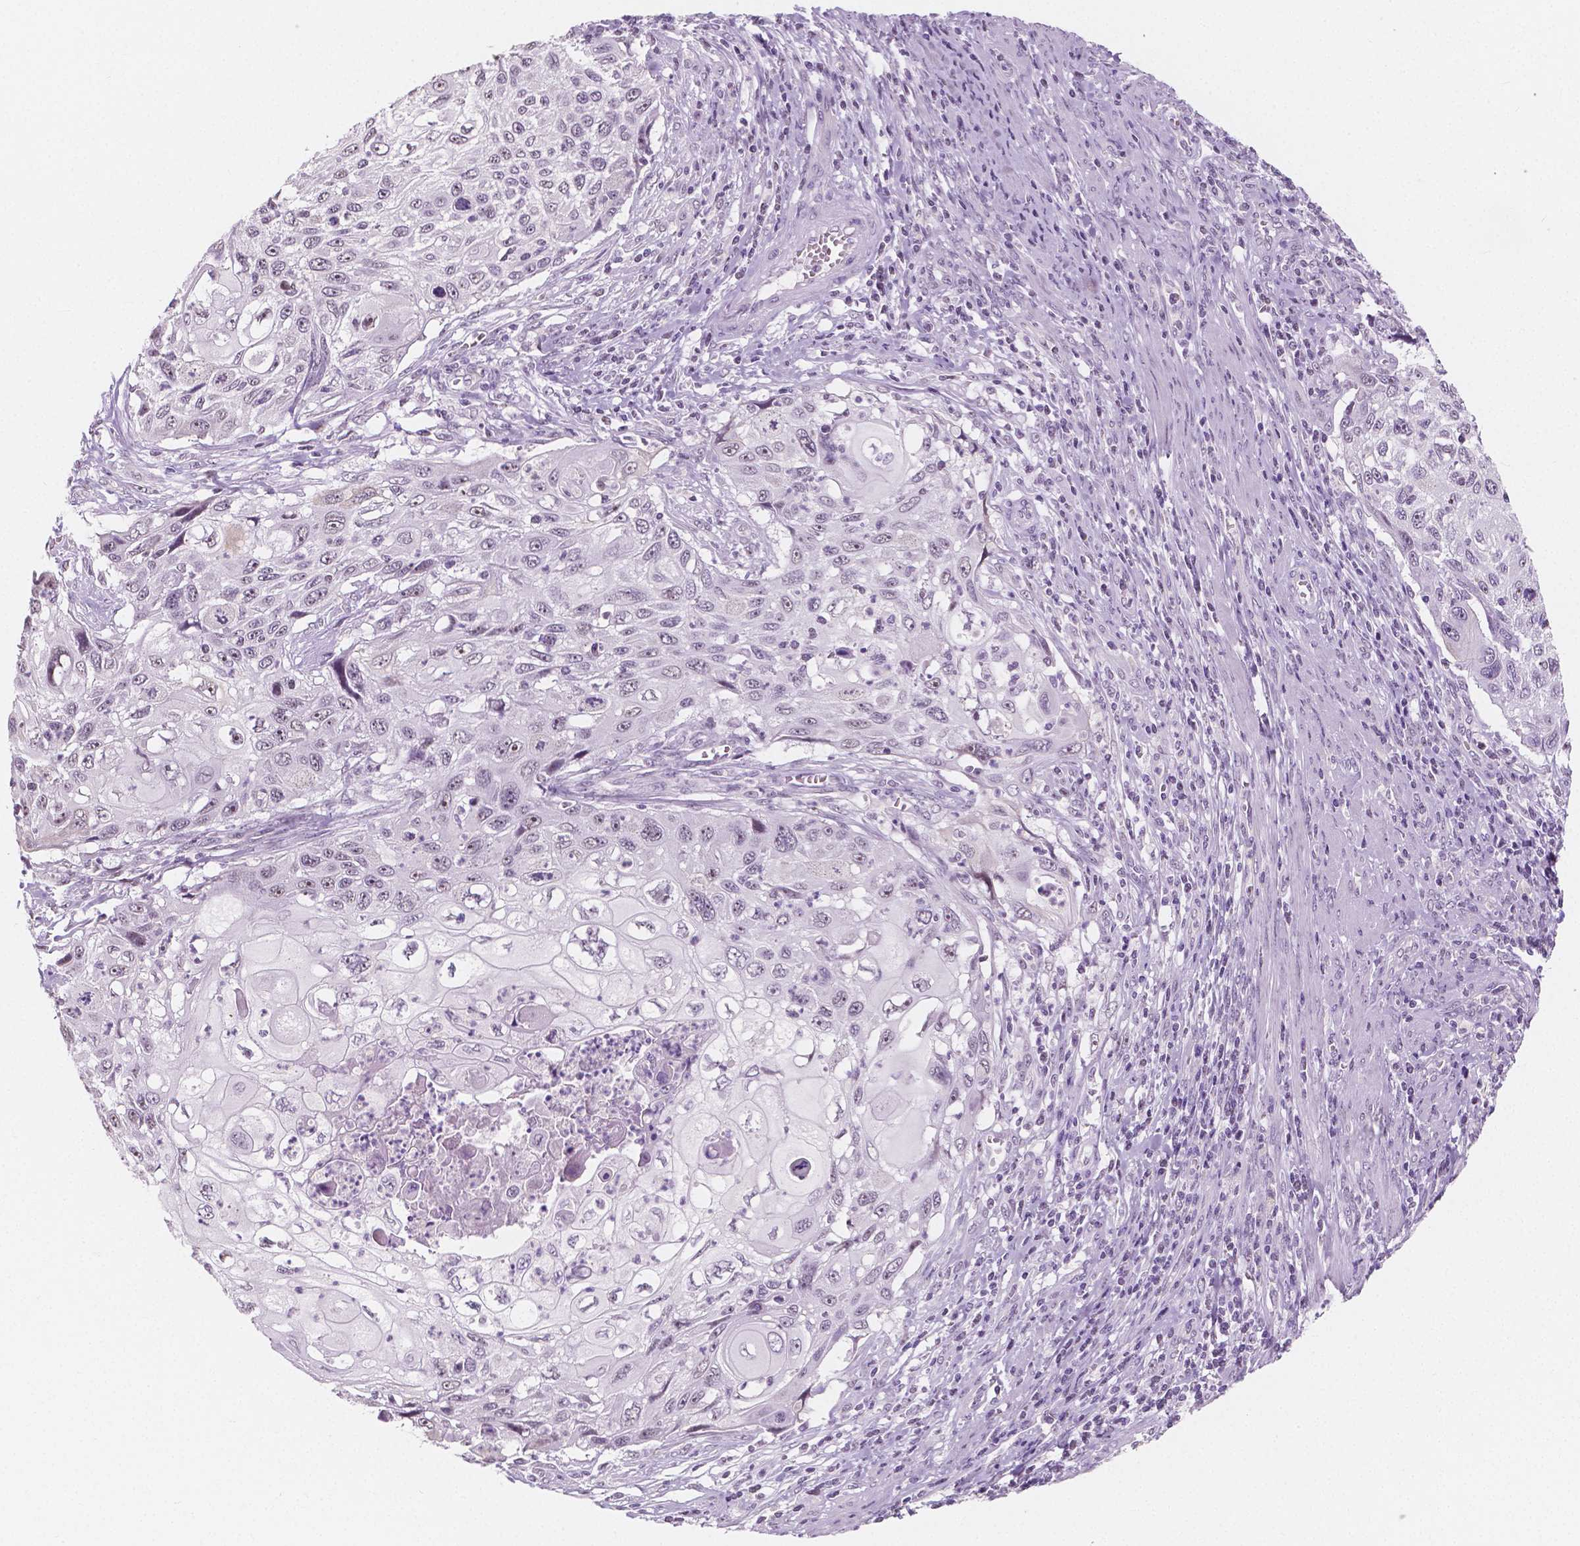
{"staining": {"intensity": "negative", "quantity": "none", "location": "none"}, "tissue": "cervical cancer", "cell_type": "Tumor cells", "image_type": "cancer", "snomed": [{"axis": "morphology", "description": "Squamous cell carcinoma, NOS"}, {"axis": "topography", "description": "Cervix"}], "caption": "Immunohistochemistry micrograph of human cervical squamous cell carcinoma stained for a protein (brown), which exhibits no expression in tumor cells.", "gene": "NOLC1", "patient": {"sex": "female", "age": 70}}